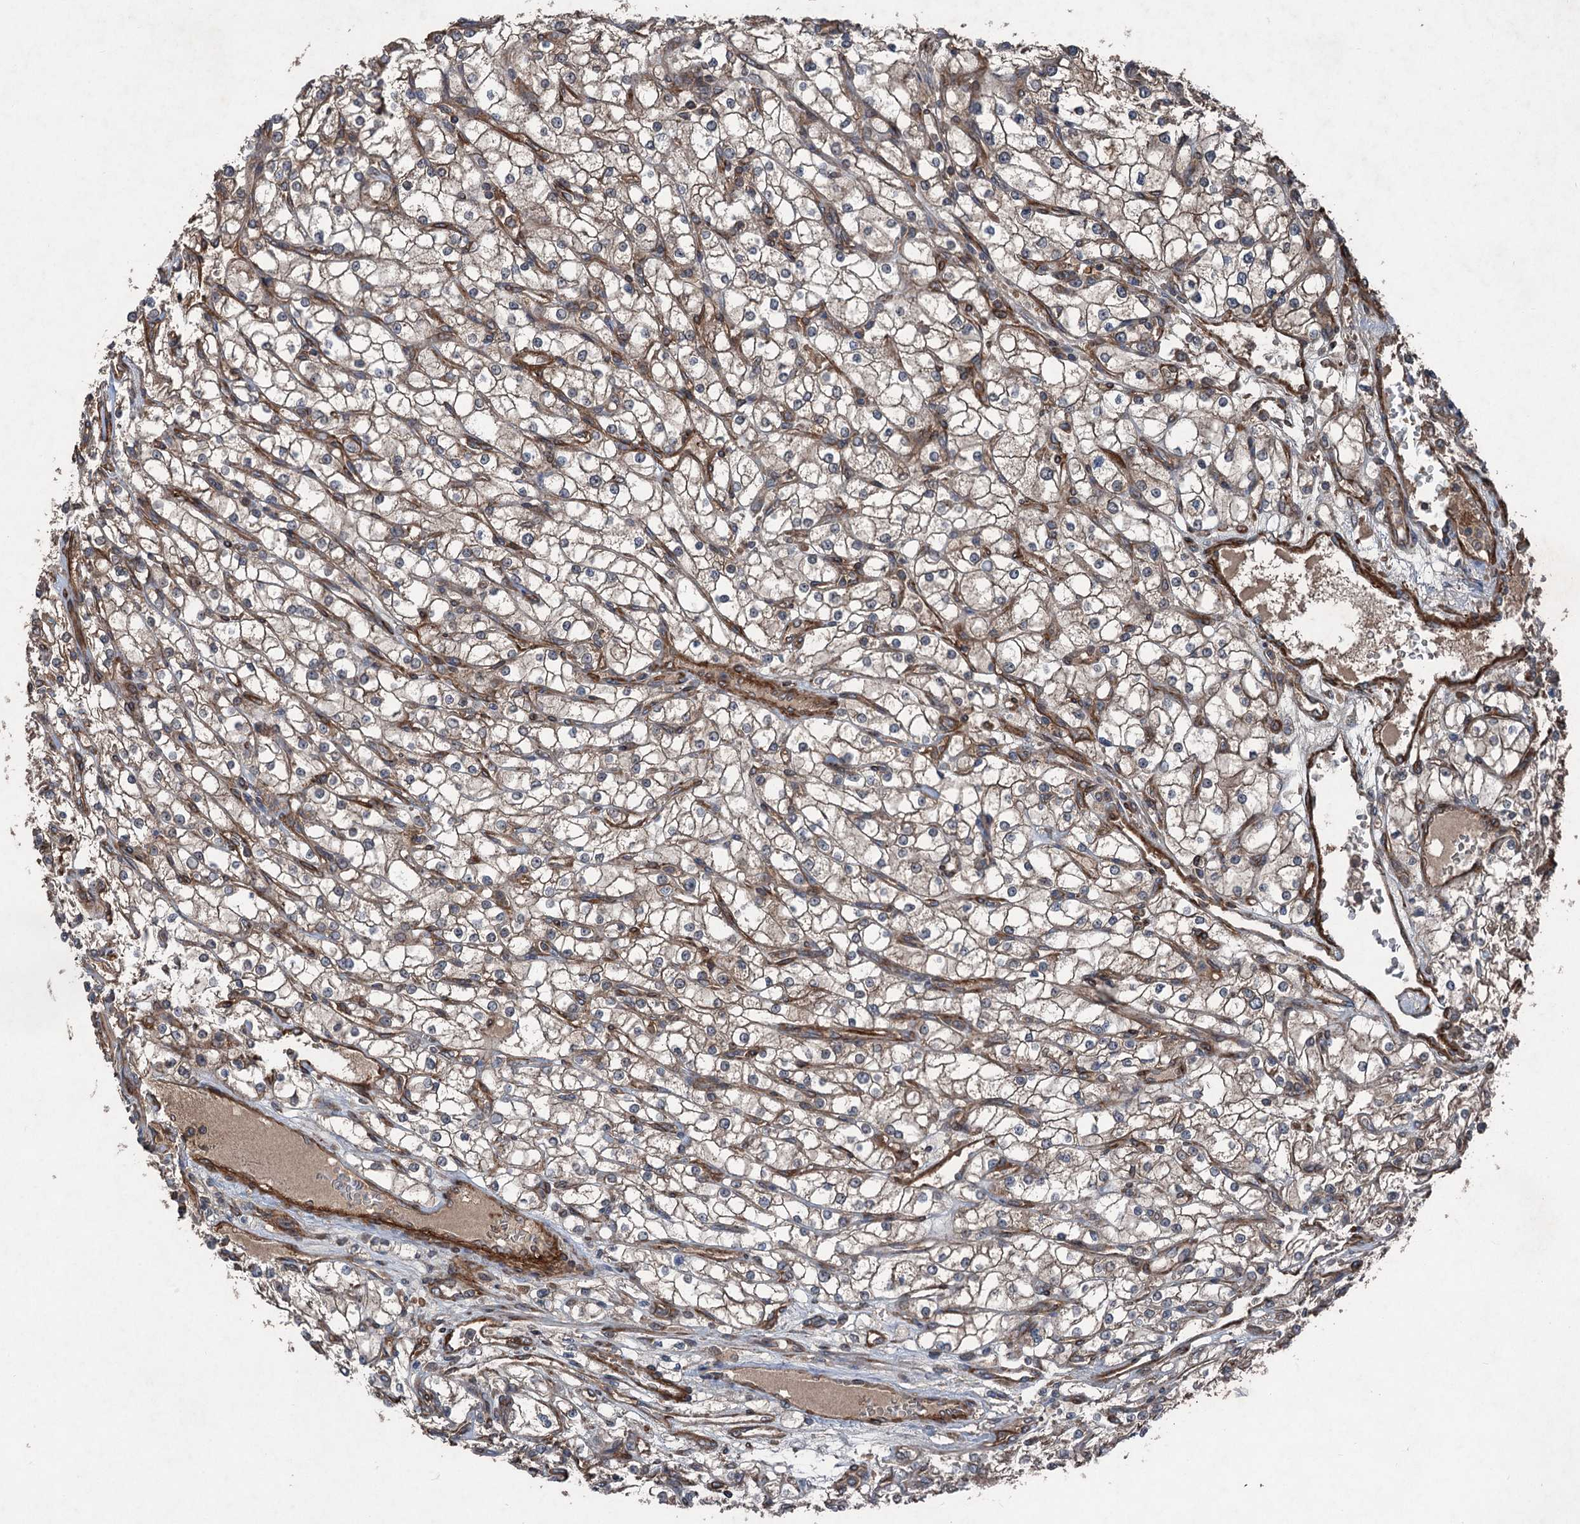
{"staining": {"intensity": "weak", "quantity": "25%-75%", "location": "cytoplasmic/membranous"}, "tissue": "renal cancer", "cell_type": "Tumor cells", "image_type": "cancer", "snomed": [{"axis": "morphology", "description": "Adenocarcinoma, NOS"}, {"axis": "topography", "description": "Kidney"}], "caption": "Tumor cells show low levels of weak cytoplasmic/membranous positivity in approximately 25%-75% of cells in renal adenocarcinoma. (brown staining indicates protein expression, while blue staining denotes nuclei).", "gene": "RNF214", "patient": {"sex": "male", "age": 80}}